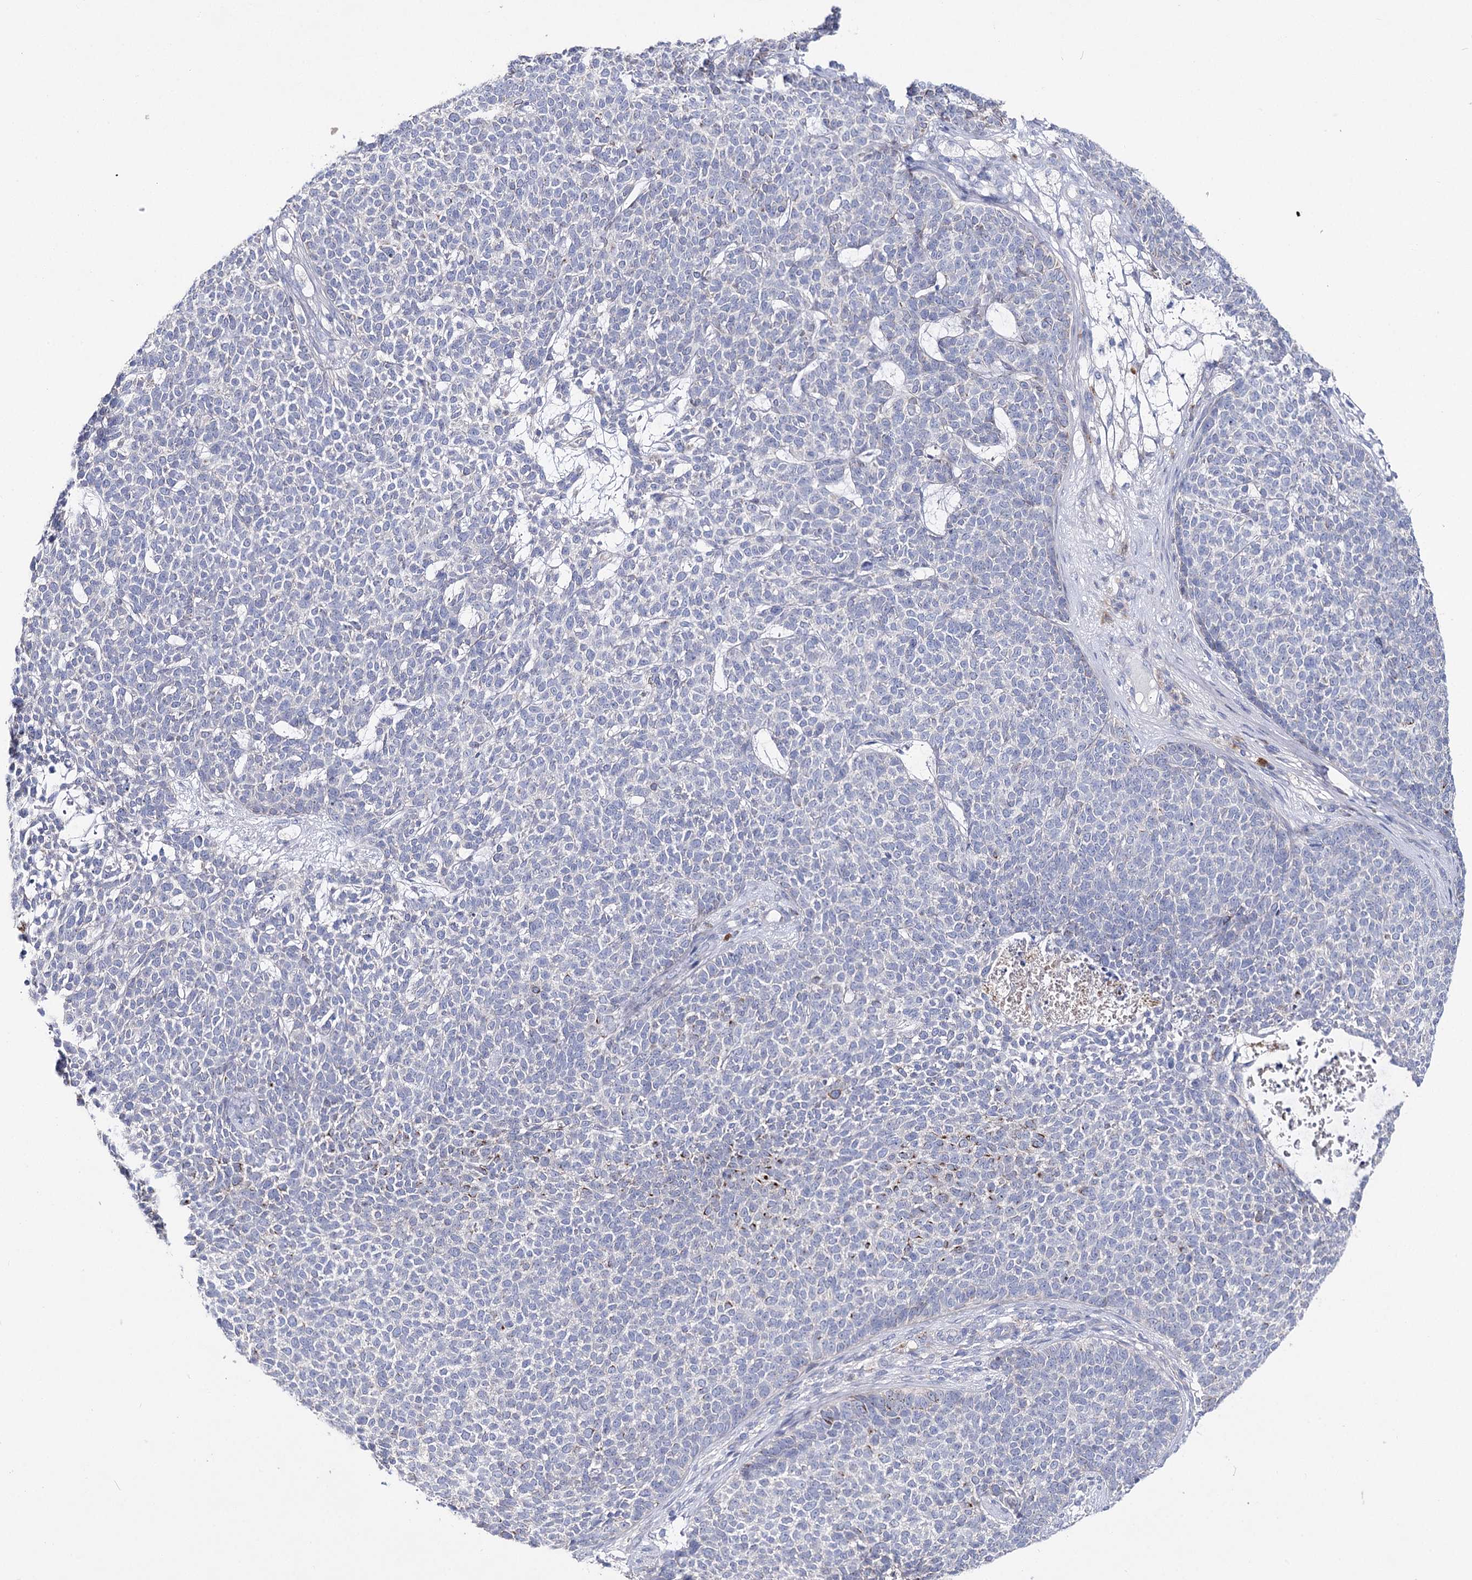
{"staining": {"intensity": "negative", "quantity": "none", "location": "none"}, "tissue": "skin cancer", "cell_type": "Tumor cells", "image_type": "cancer", "snomed": [{"axis": "morphology", "description": "Basal cell carcinoma"}, {"axis": "topography", "description": "Skin"}], "caption": "Basal cell carcinoma (skin) stained for a protein using IHC shows no staining tumor cells.", "gene": "NRAP", "patient": {"sex": "female", "age": 84}}